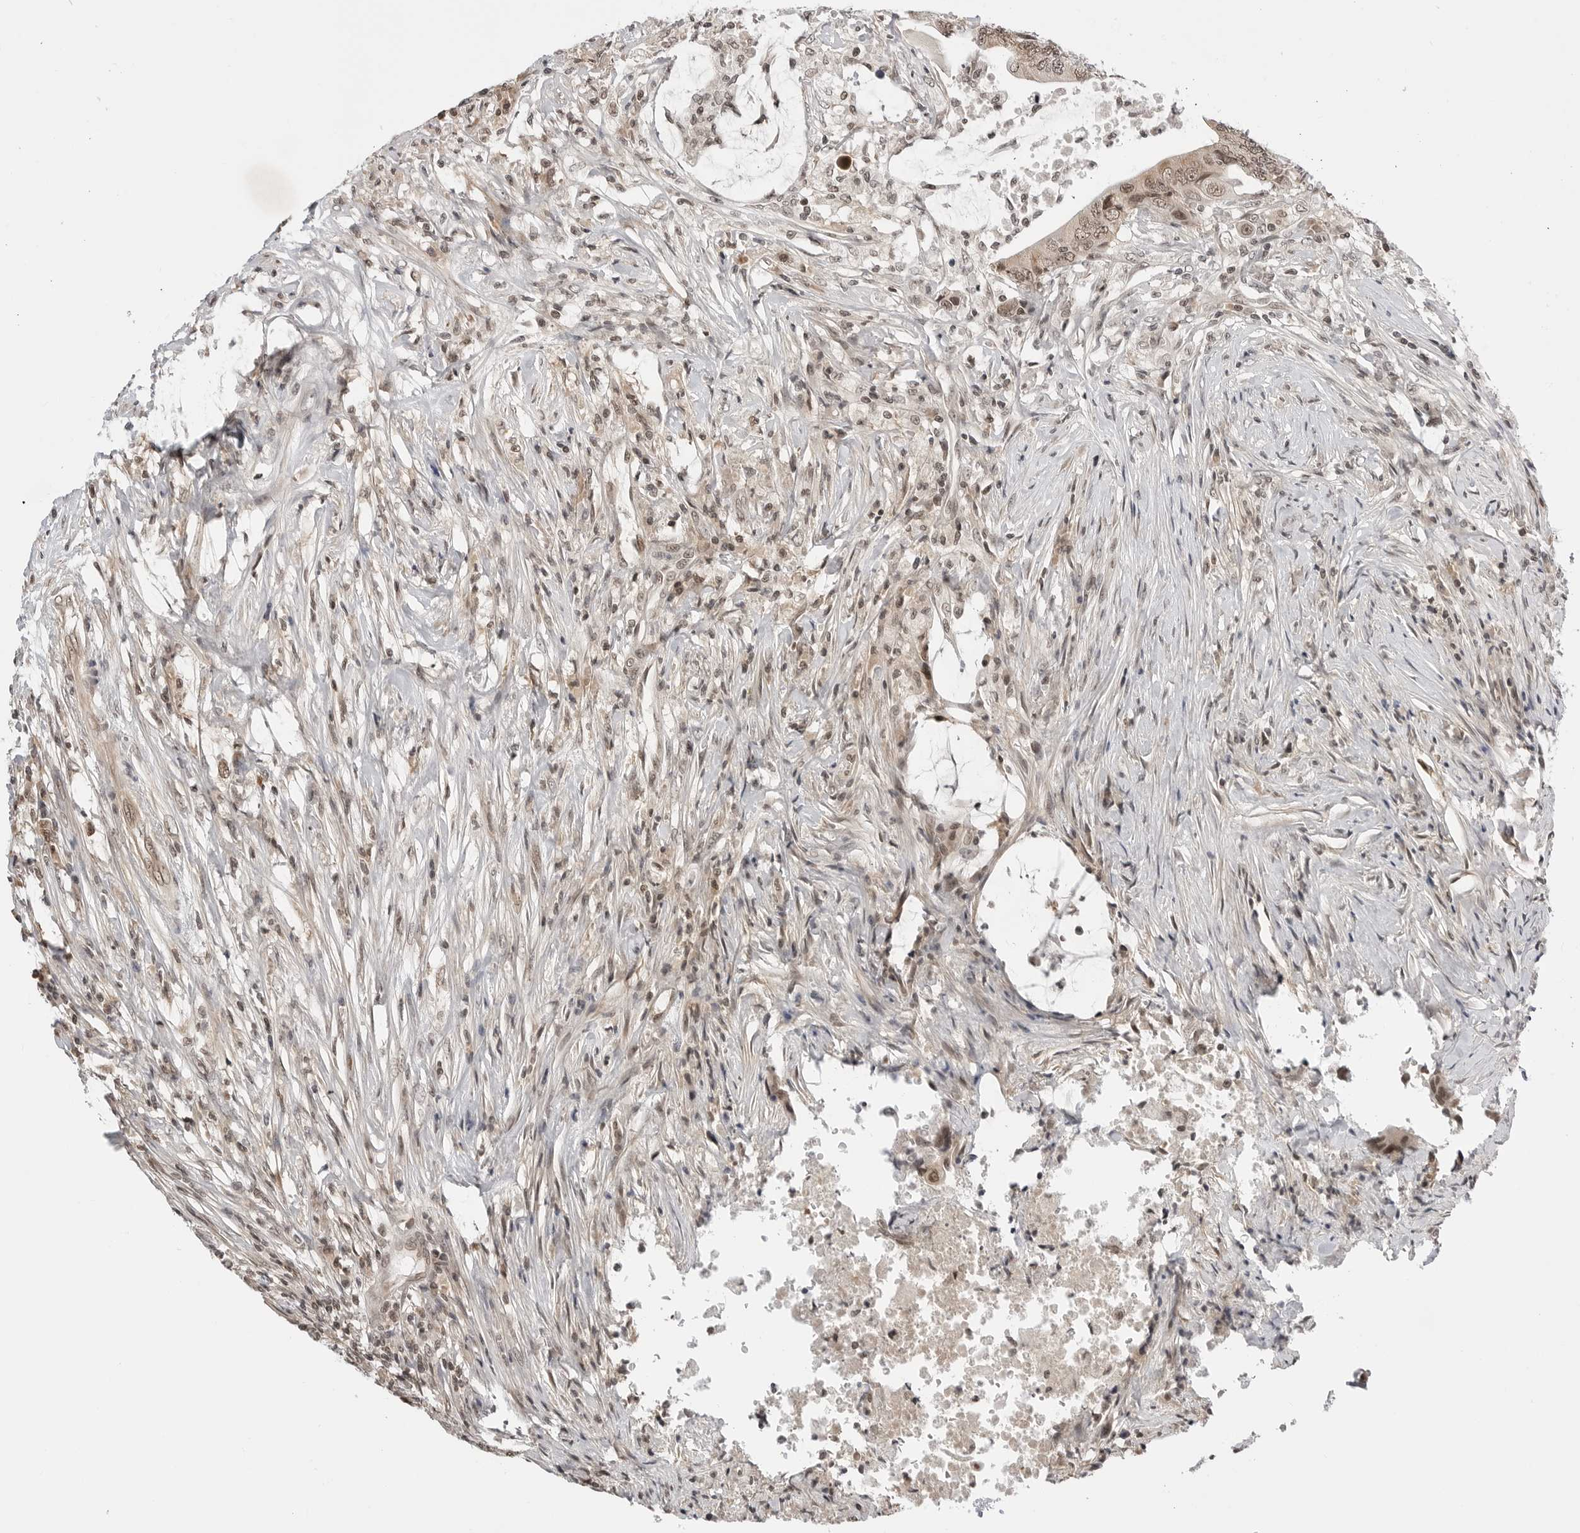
{"staining": {"intensity": "weak", "quantity": ">75%", "location": "cytoplasmic/membranous,nuclear"}, "tissue": "colorectal cancer", "cell_type": "Tumor cells", "image_type": "cancer", "snomed": [{"axis": "morphology", "description": "Adenocarcinoma, NOS"}, {"axis": "topography", "description": "Colon"}], "caption": "Immunohistochemistry (IHC) staining of colorectal cancer (adenocarcinoma), which demonstrates low levels of weak cytoplasmic/membranous and nuclear staining in approximately >75% of tumor cells indicating weak cytoplasmic/membranous and nuclear protein staining. The staining was performed using DAB (3,3'-diaminobenzidine) (brown) for protein detection and nuclei were counterstained in hematoxylin (blue).", "gene": "C8orf33", "patient": {"sex": "male", "age": 71}}